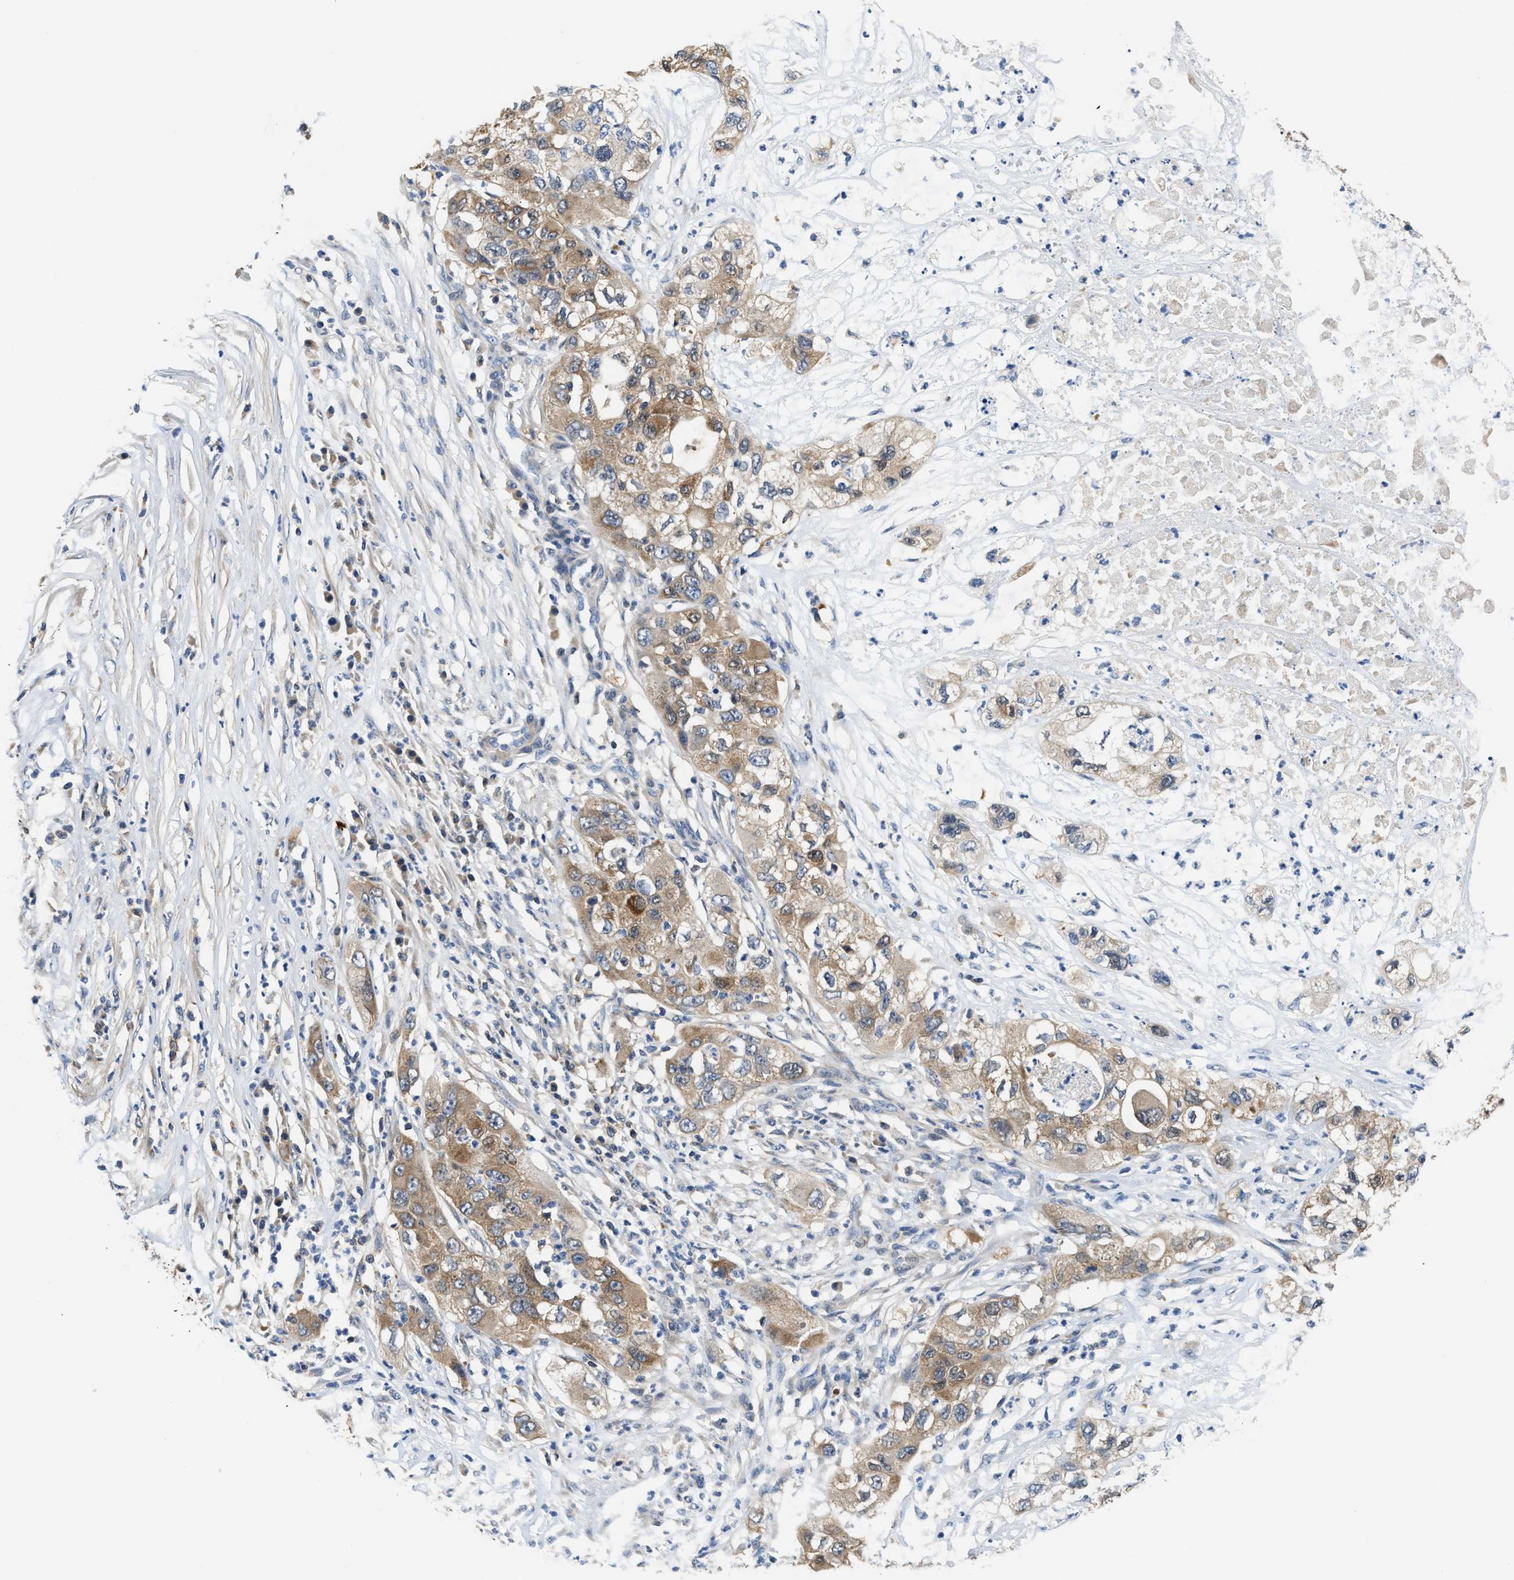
{"staining": {"intensity": "moderate", "quantity": ">75%", "location": "cytoplasmic/membranous"}, "tissue": "pancreatic cancer", "cell_type": "Tumor cells", "image_type": "cancer", "snomed": [{"axis": "morphology", "description": "Adenocarcinoma, NOS"}, {"axis": "topography", "description": "Pancreas"}], "caption": "An image showing moderate cytoplasmic/membranous positivity in about >75% of tumor cells in pancreatic cancer (adenocarcinoma), as visualized by brown immunohistochemical staining.", "gene": "CCM2", "patient": {"sex": "female", "age": 78}}